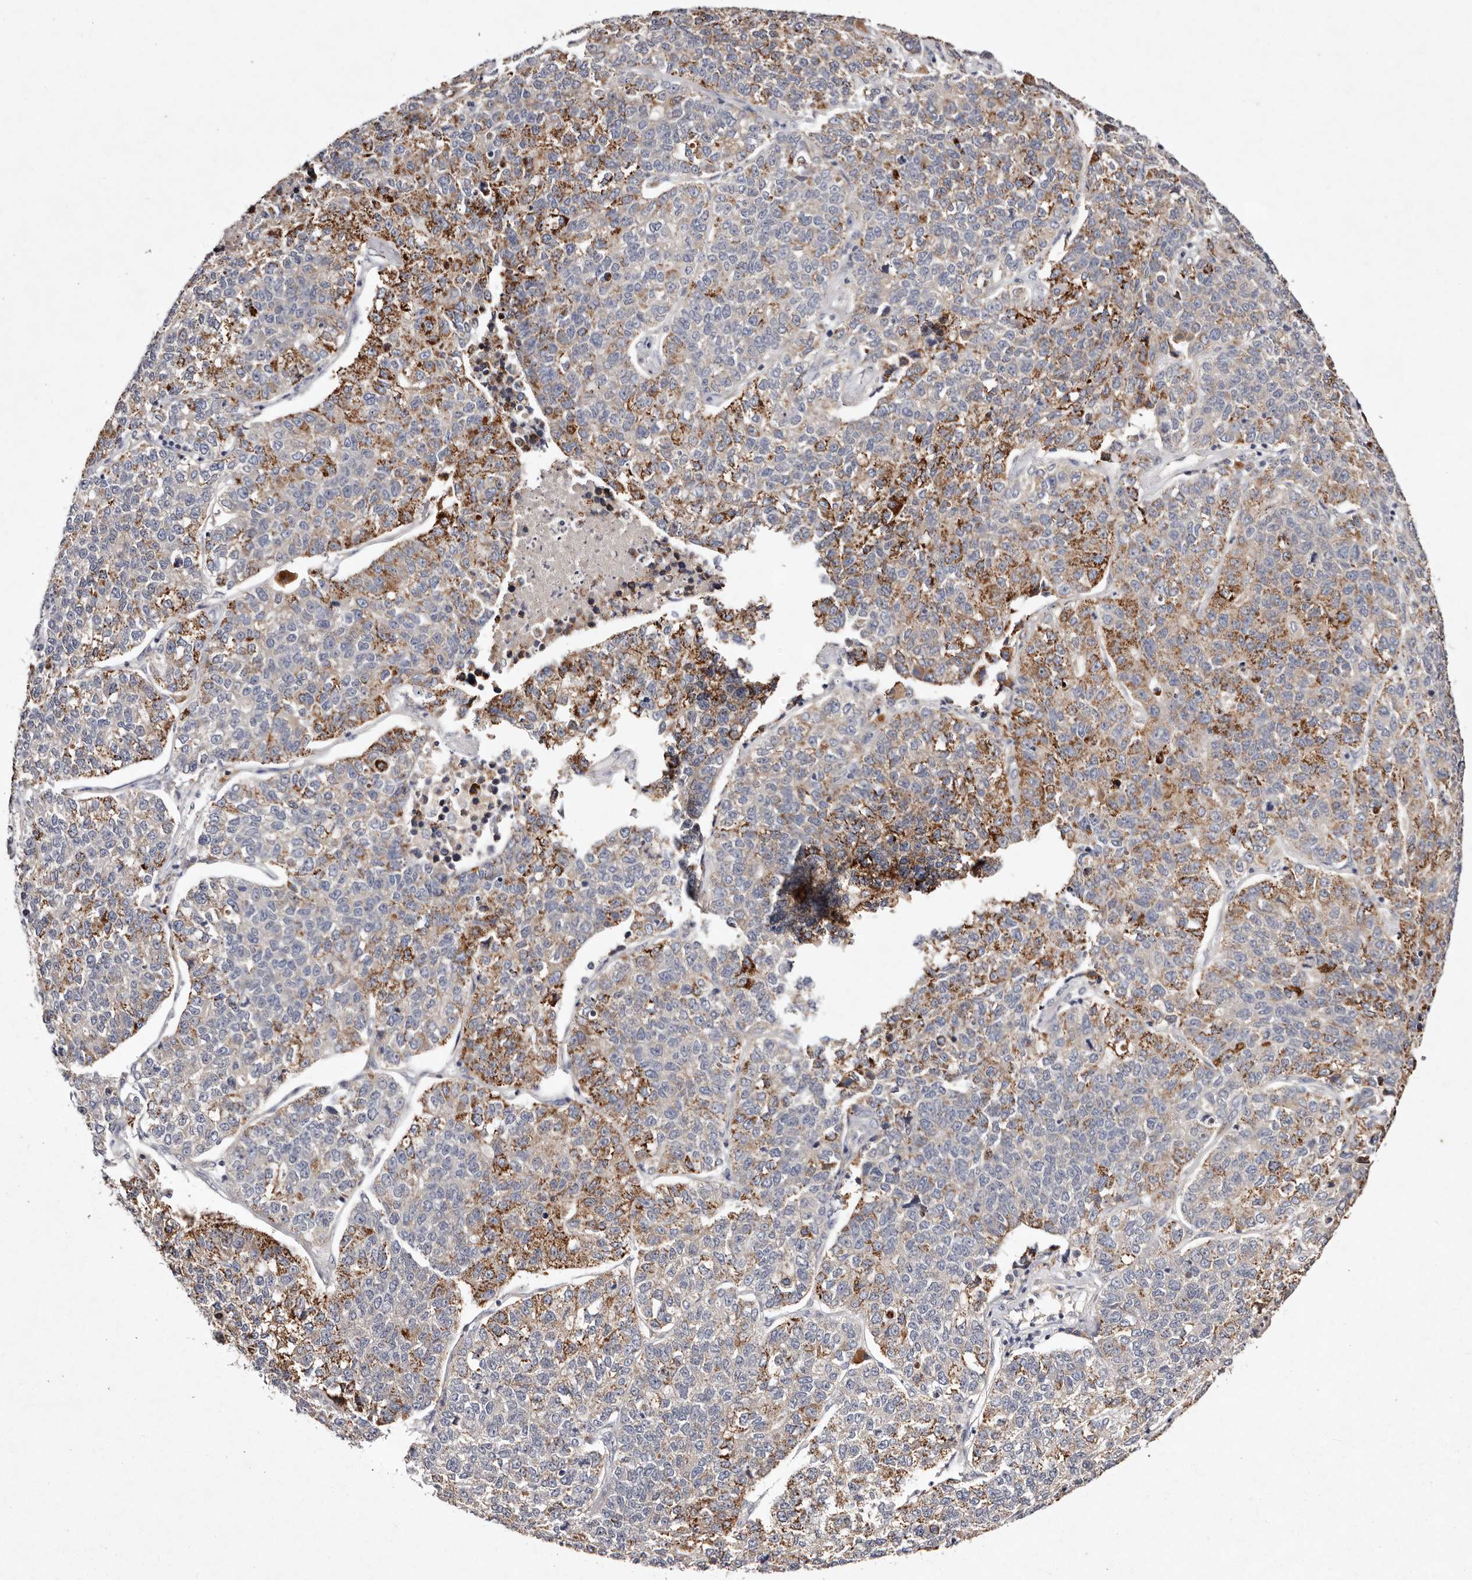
{"staining": {"intensity": "moderate", "quantity": "25%-75%", "location": "cytoplasmic/membranous"}, "tissue": "lung cancer", "cell_type": "Tumor cells", "image_type": "cancer", "snomed": [{"axis": "morphology", "description": "Adenocarcinoma, NOS"}, {"axis": "topography", "description": "Lung"}], "caption": "Lung cancer stained with immunohistochemistry demonstrates moderate cytoplasmic/membranous staining in about 25%-75% of tumor cells.", "gene": "TSC2", "patient": {"sex": "male", "age": 49}}